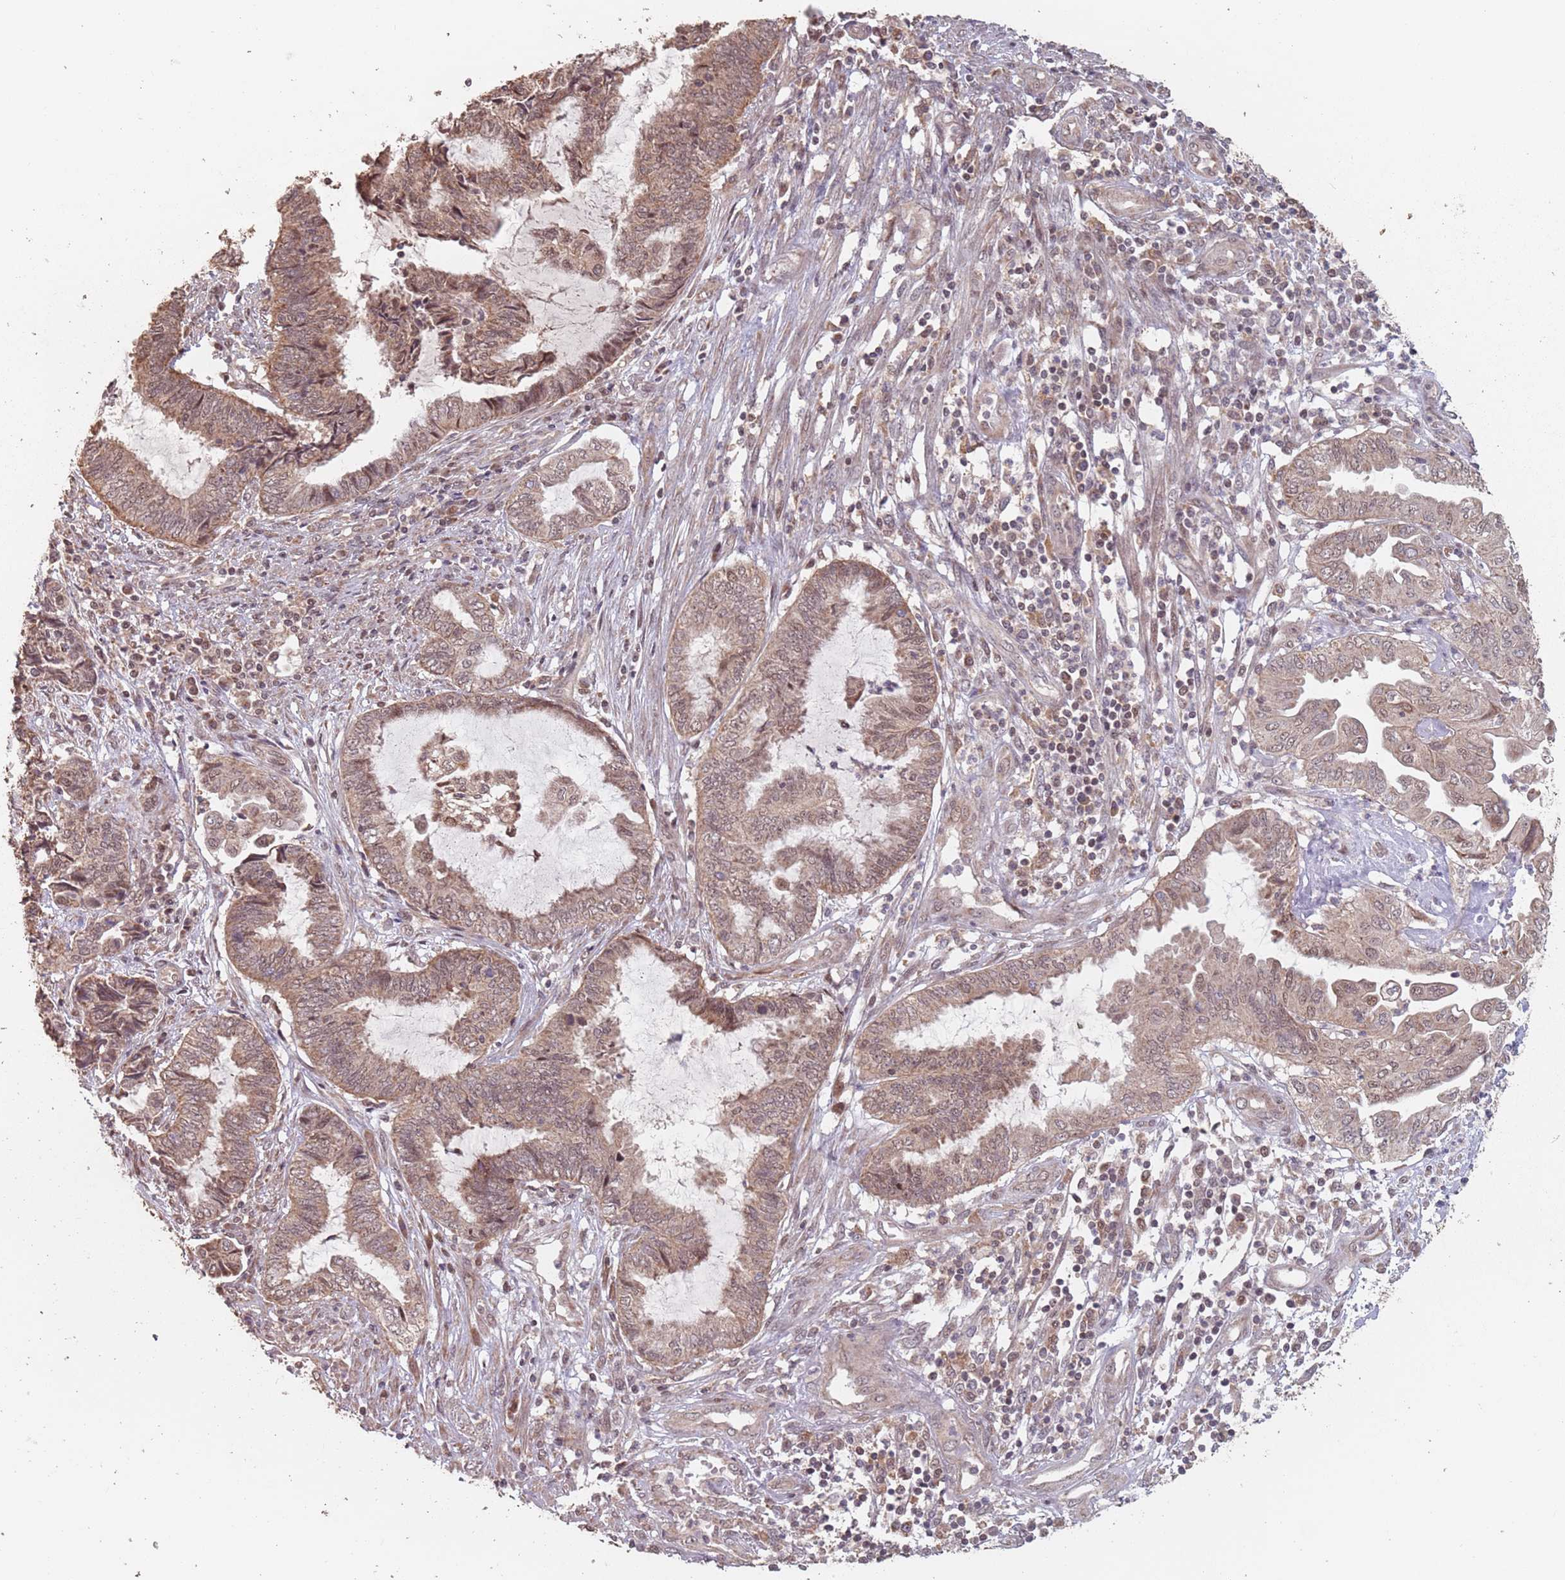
{"staining": {"intensity": "moderate", "quantity": ">75%", "location": "cytoplasmic/membranous,nuclear"}, "tissue": "endometrial cancer", "cell_type": "Tumor cells", "image_type": "cancer", "snomed": [{"axis": "morphology", "description": "Adenocarcinoma, NOS"}, {"axis": "topography", "description": "Uterus"}, {"axis": "topography", "description": "Endometrium"}], "caption": "Brown immunohistochemical staining in human endometrial cancer reveals moderate cytoplasmic/membranous and nuclear positivity in approximately >75% of tumor cells.", "gene": "VPS52", "patient": {"sex": "female", "age": 70}}